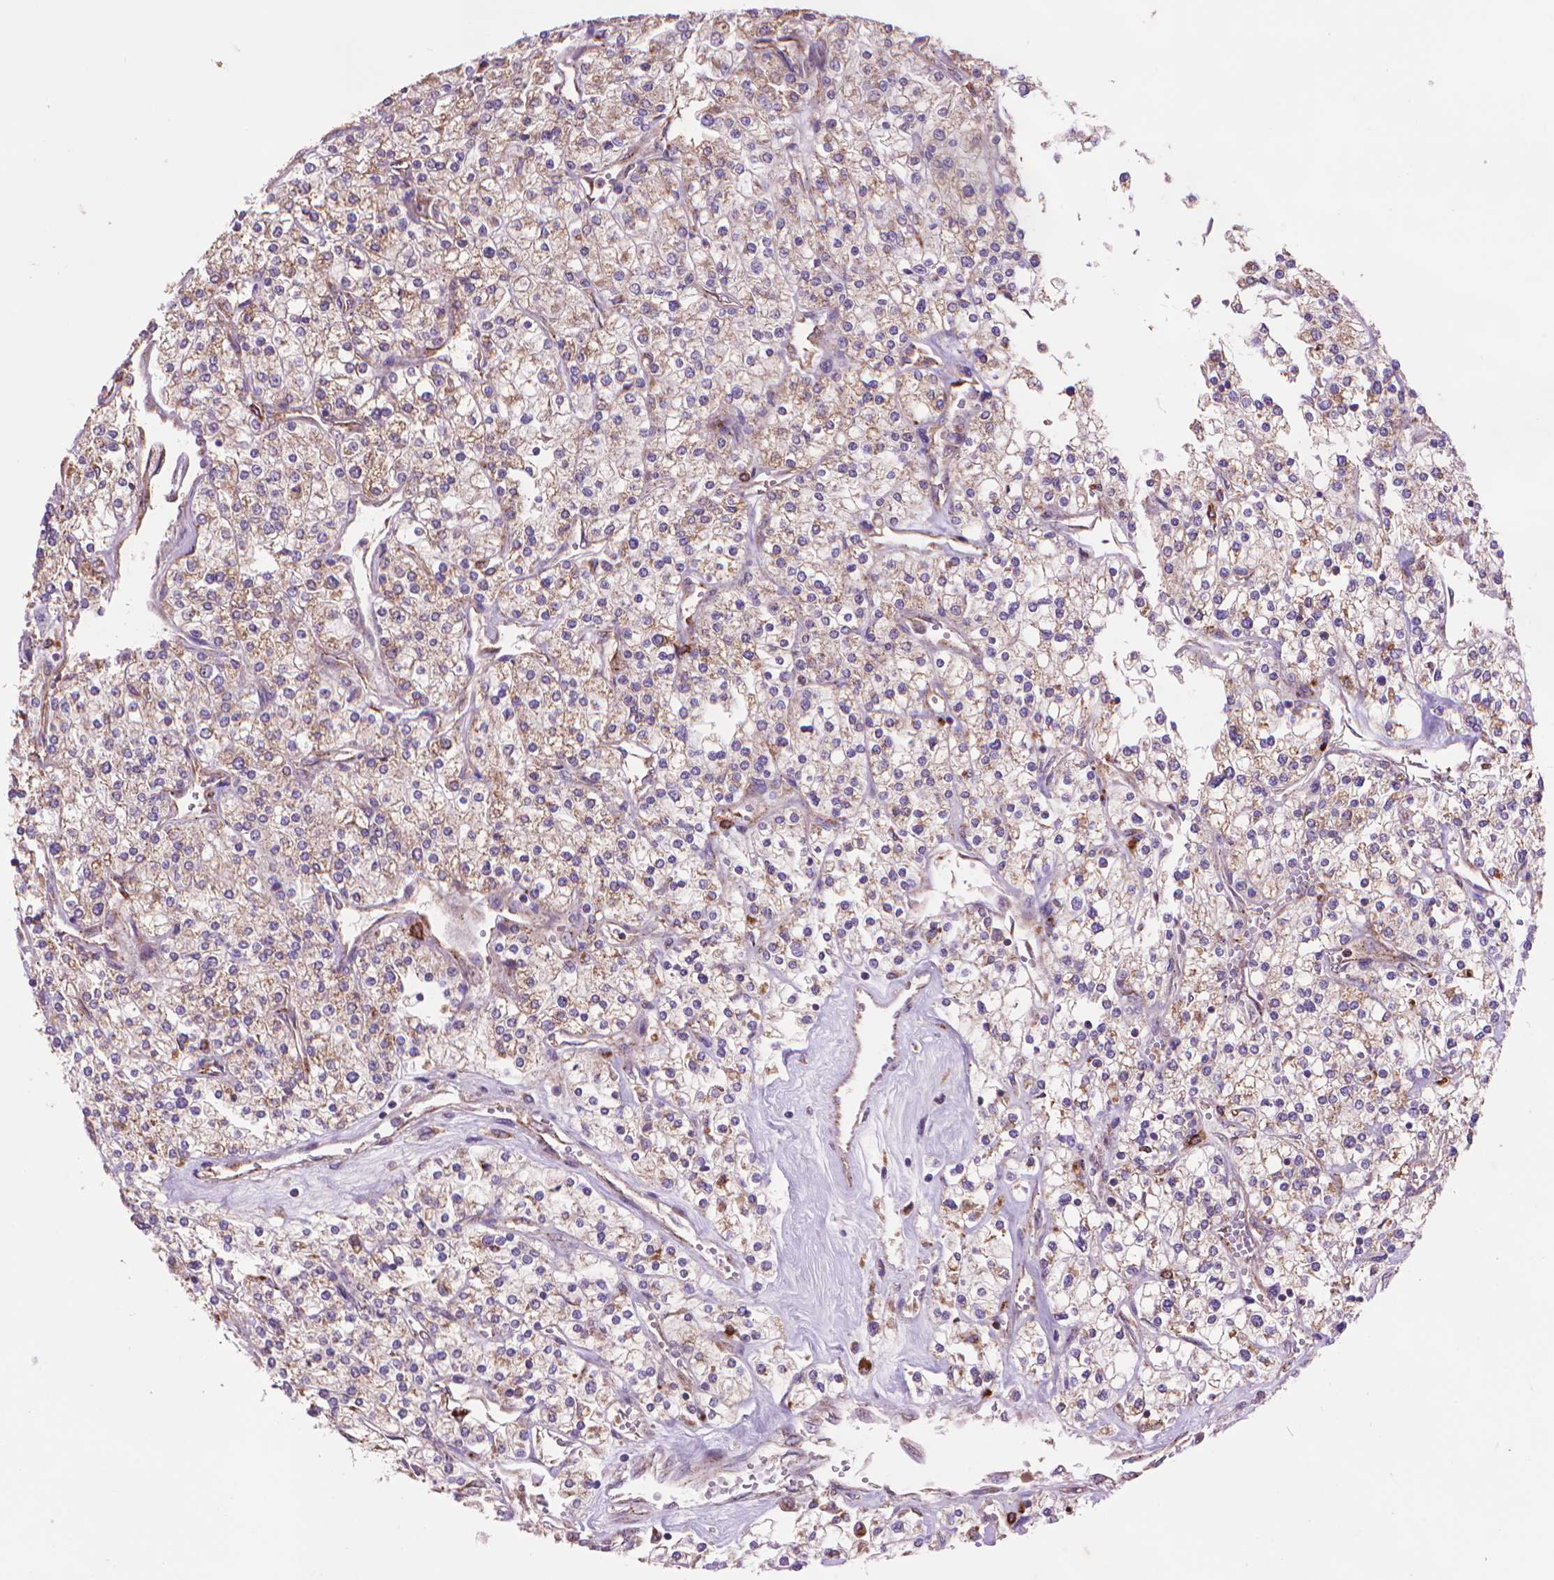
{"staining": {"intensity": "weak", "quantity": "25%-75%", "location": "cytoplasmic/membranous"}, "tissue": "renal cancer", "cell_type": "Tumor cells", "image_type": "cancer", "snomed": [{"axis": "morphology", "description": "Adenocarcinoma, NOS"}, {"axis": "topography", "description": "Kidney"}], "caption": "An IHC histopathology image of tumor tissue is shown. Protein staining in brown labels weak cytoplasmic/membranous positivity in renal cancer (adenocarcinoma) within tumor cells.", "gene": "GLB1", "patient": {"sex": "male", "age": 80}}